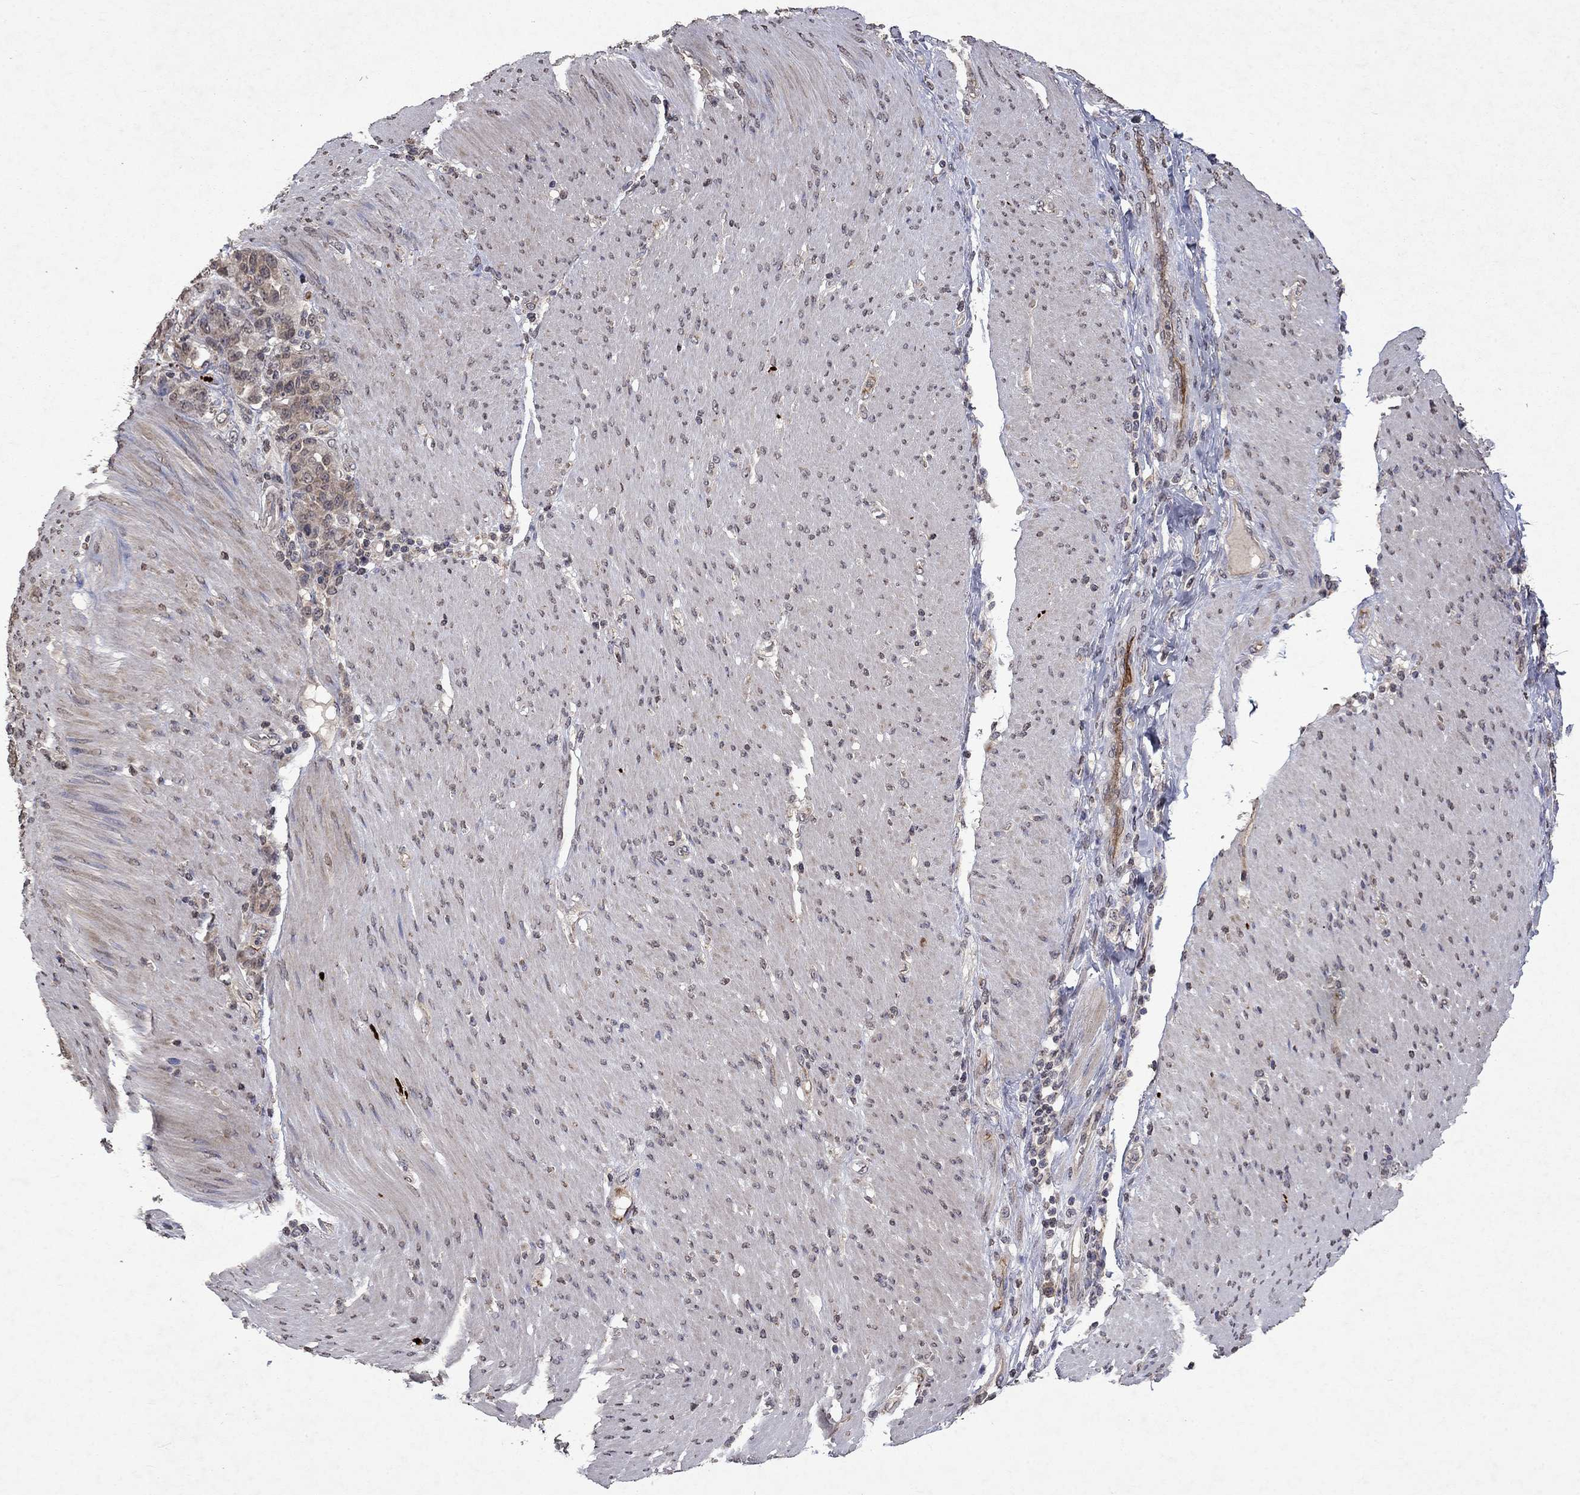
{"staining": {"intensity": "weak", "quantity": "25%-75%", "location": "cytoplasmic/membranous"}, "tissue": "stomach cancer", "cell_type": "Tumor cells", "image_type": "cancer", "snomed": [{"axis": "morphology", "description": "Adenocarcinoma, NOS"}, {"axis": "topography", "description": "Stomach"}], "caption": "This is an image of immunohistochemistry staining of stomach cancer (adenocarcinoma), which shows weak staining in the cytoplasmic/membranous of tumor cells.", "gene": "TTC38", "patient": {"sex": "female", "age": 79}}